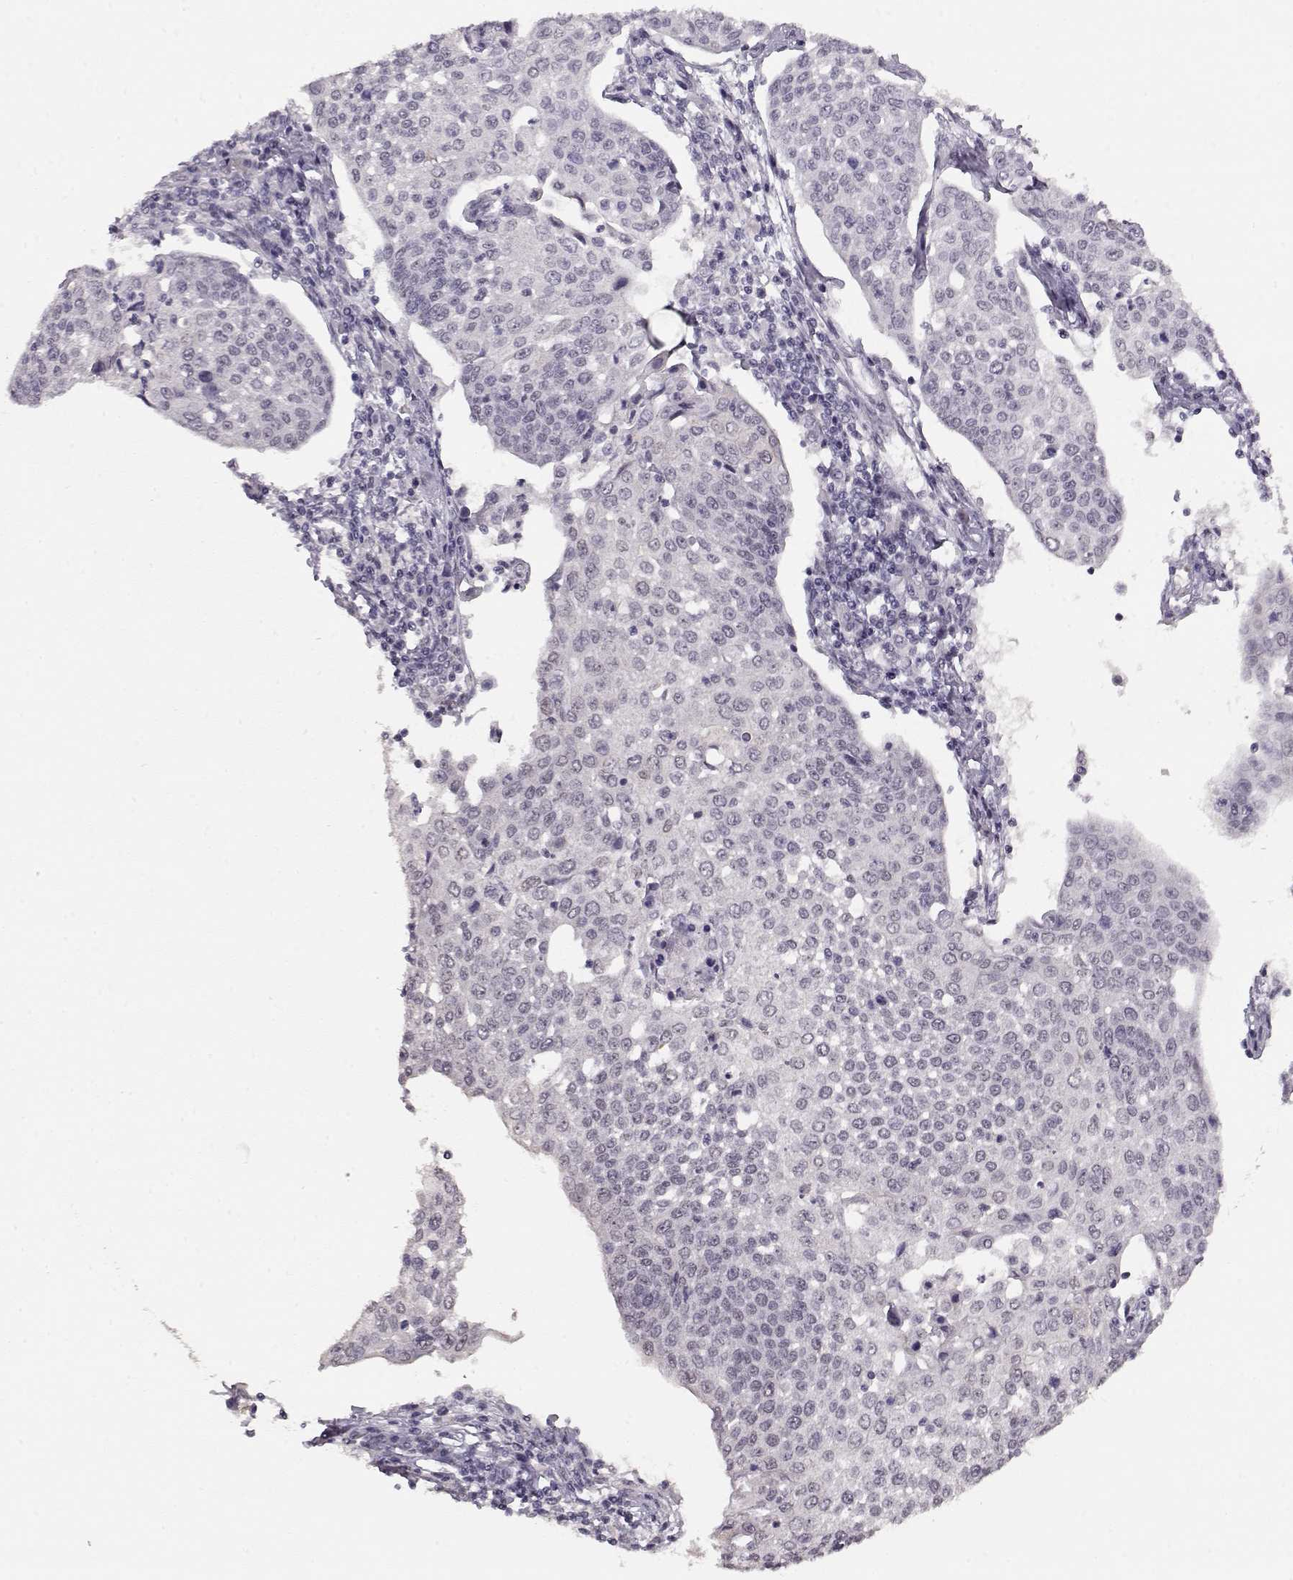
{"staining": {"intensity": "negative", "quantity": "none", "location": "none"}, "tissue": "cervical cancer", "cell_type": "Tumor cells", "image_type": "cancer", "snomed": [{"axis": "morphology", "description": "Squamous cell carcinoma, NOS"}, {"axis": "topography", "description": "Cervix"}], "caption": "Human squamous cell carcinoma (cervical) stained for a protein using immunohistochemistry (IHC) displays no staining in tumor cells.", "gene": "PCP4", "patient": {"sex": "female", "age": 34}}